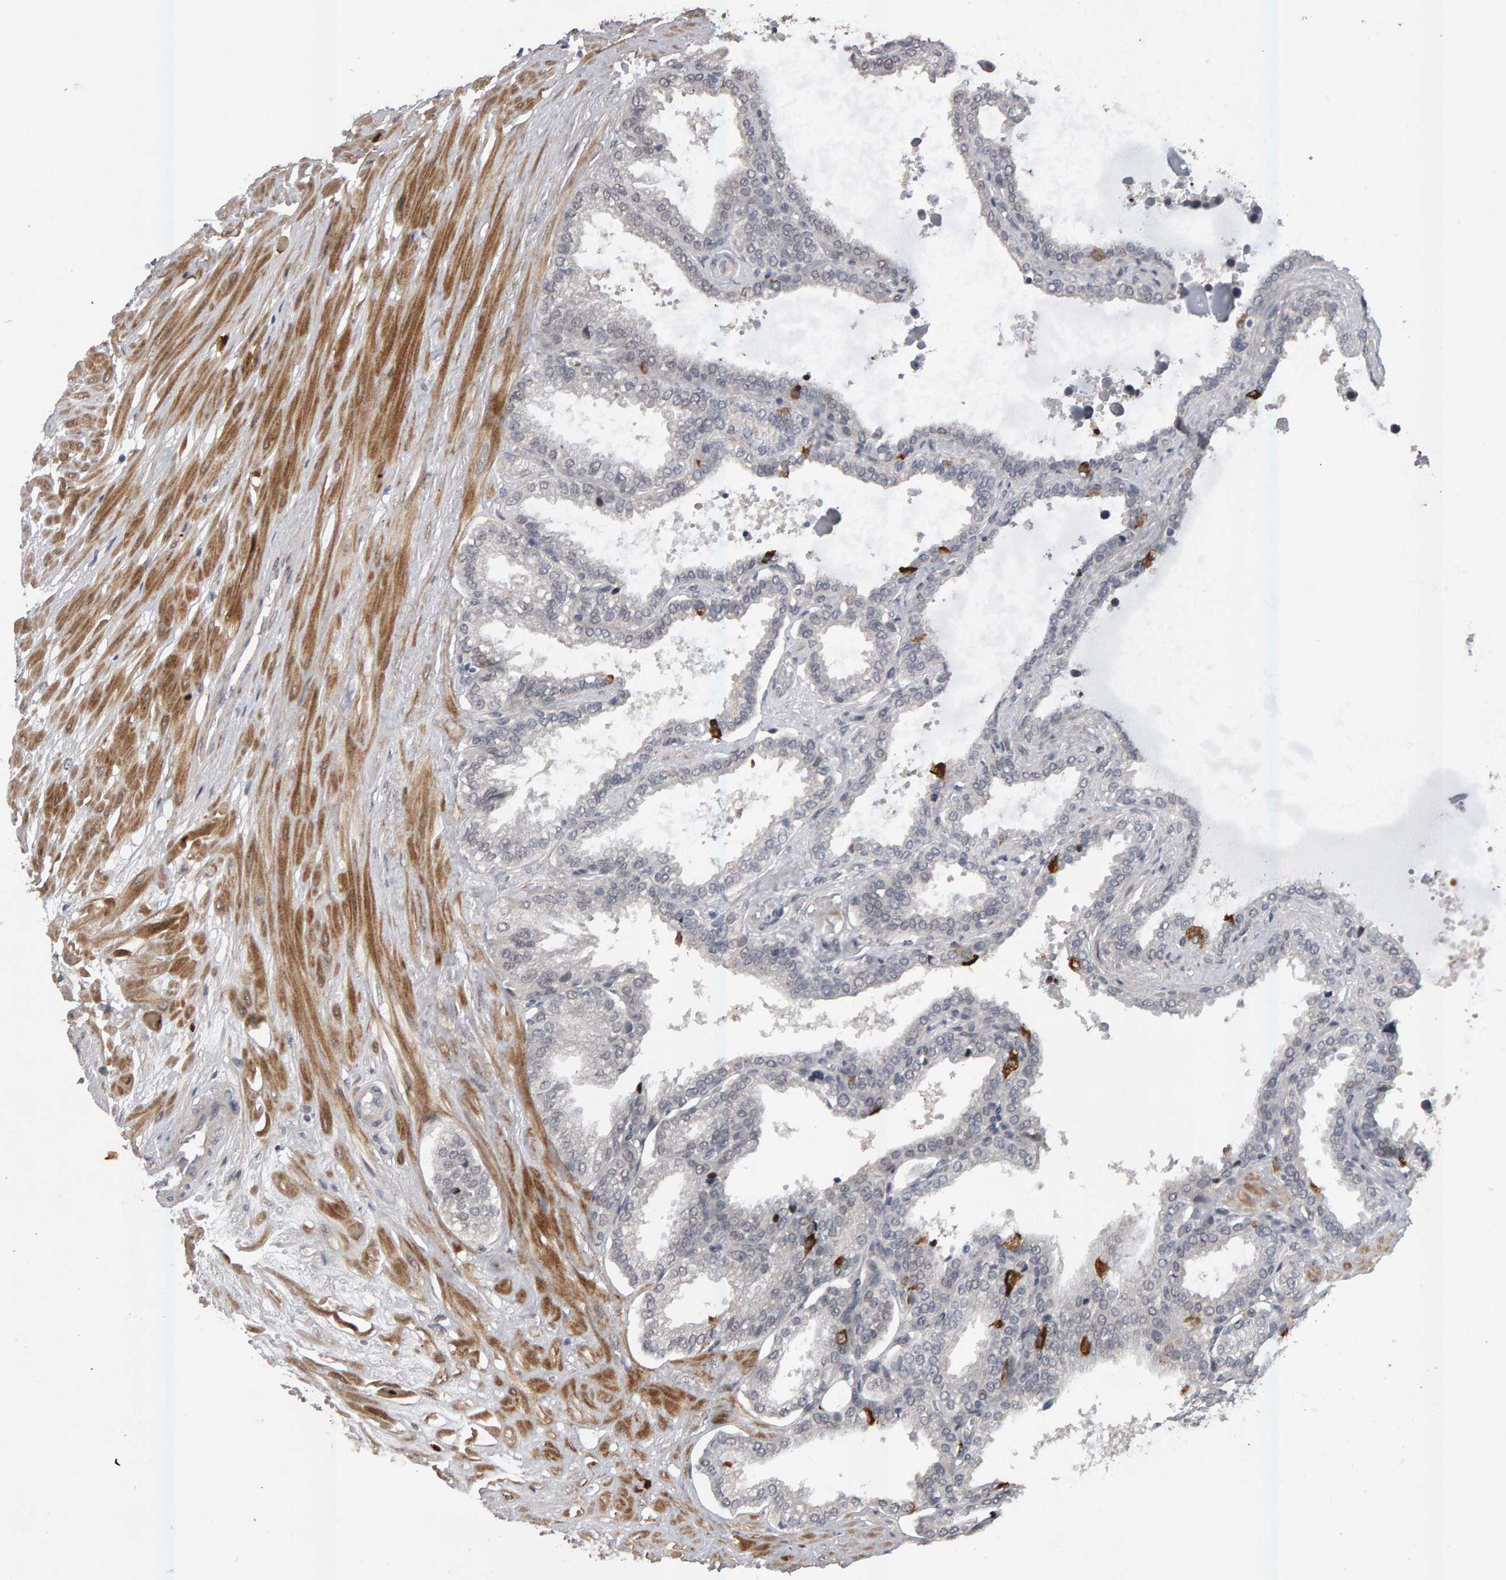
{"staining": {"intensity": "weak", "quantity": "<25%", "location": "nuclear"}, "tissue": "seminal vesicle", "cell_type": "Glandular cells", "image_type": "normal", "snomed": [{"axis": "morphology", "description": "Normal tissue, NOS"}, {"axis": "topography", "description": "Seminal veicle"}], "caption": "Seminal vesicle was stained to show a protein in brown. There is no significant expression in glandular cells.", "gene": "IPO8", "patient": {"sex": "male", "age": 46}}